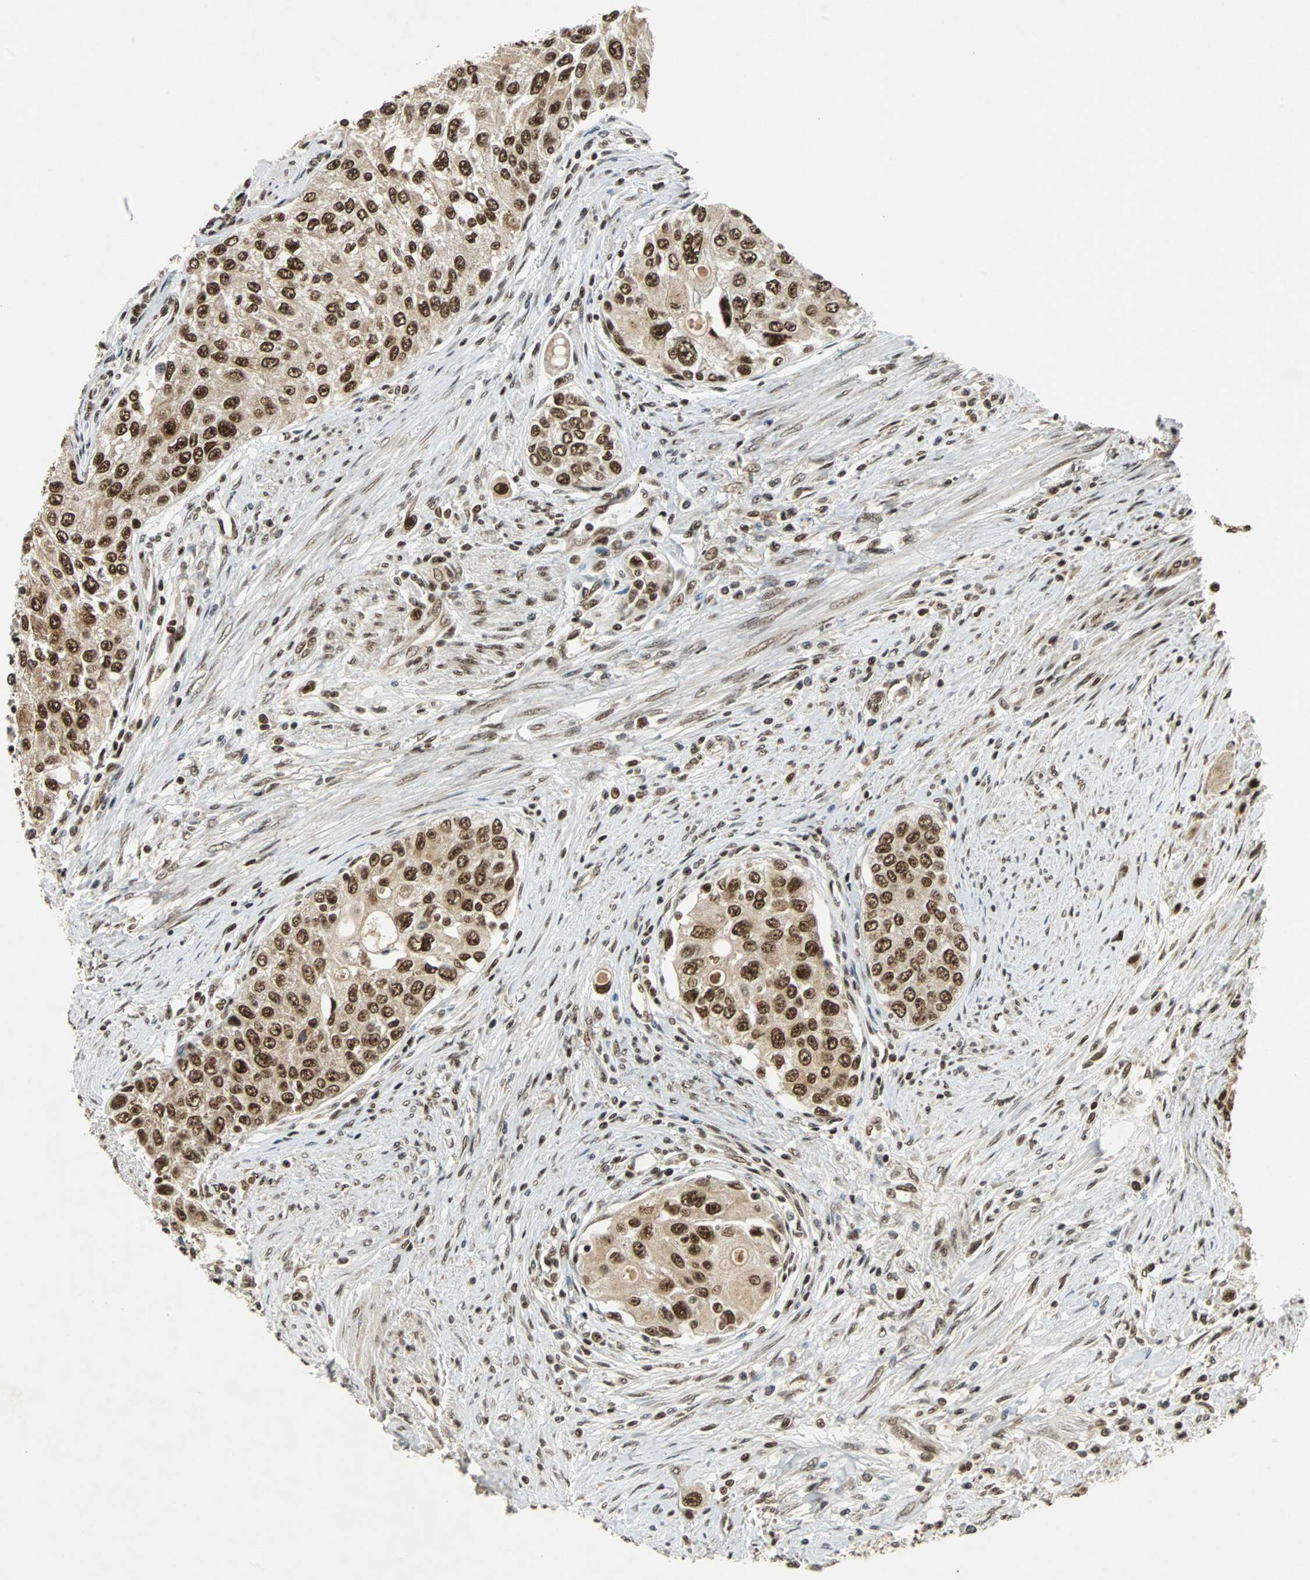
{"staining": {"intensity": "strong", "quantity": ">75%", "location": "cytoplasmic/membranous,nuclear"}, "tissue": "urothelial cancer", "cell_type": "Tumor cells", "image_type": "cancer", "snomed": [{"axis": "morphology", "description": "Urothelial carcinoma, High grade"}, {"axis": "topography", "description": "Urinary bladder"}], "caption": "A brown stain highlights strong cytoplasmic/membranous and nuclear positivity of a protein in urothelial cancer tumor cells. (brown staining indicates protein expression, while blue staining denotes nuclei).", "gene": "TAF5", "patient": {"sex": "female", "age": 56}}